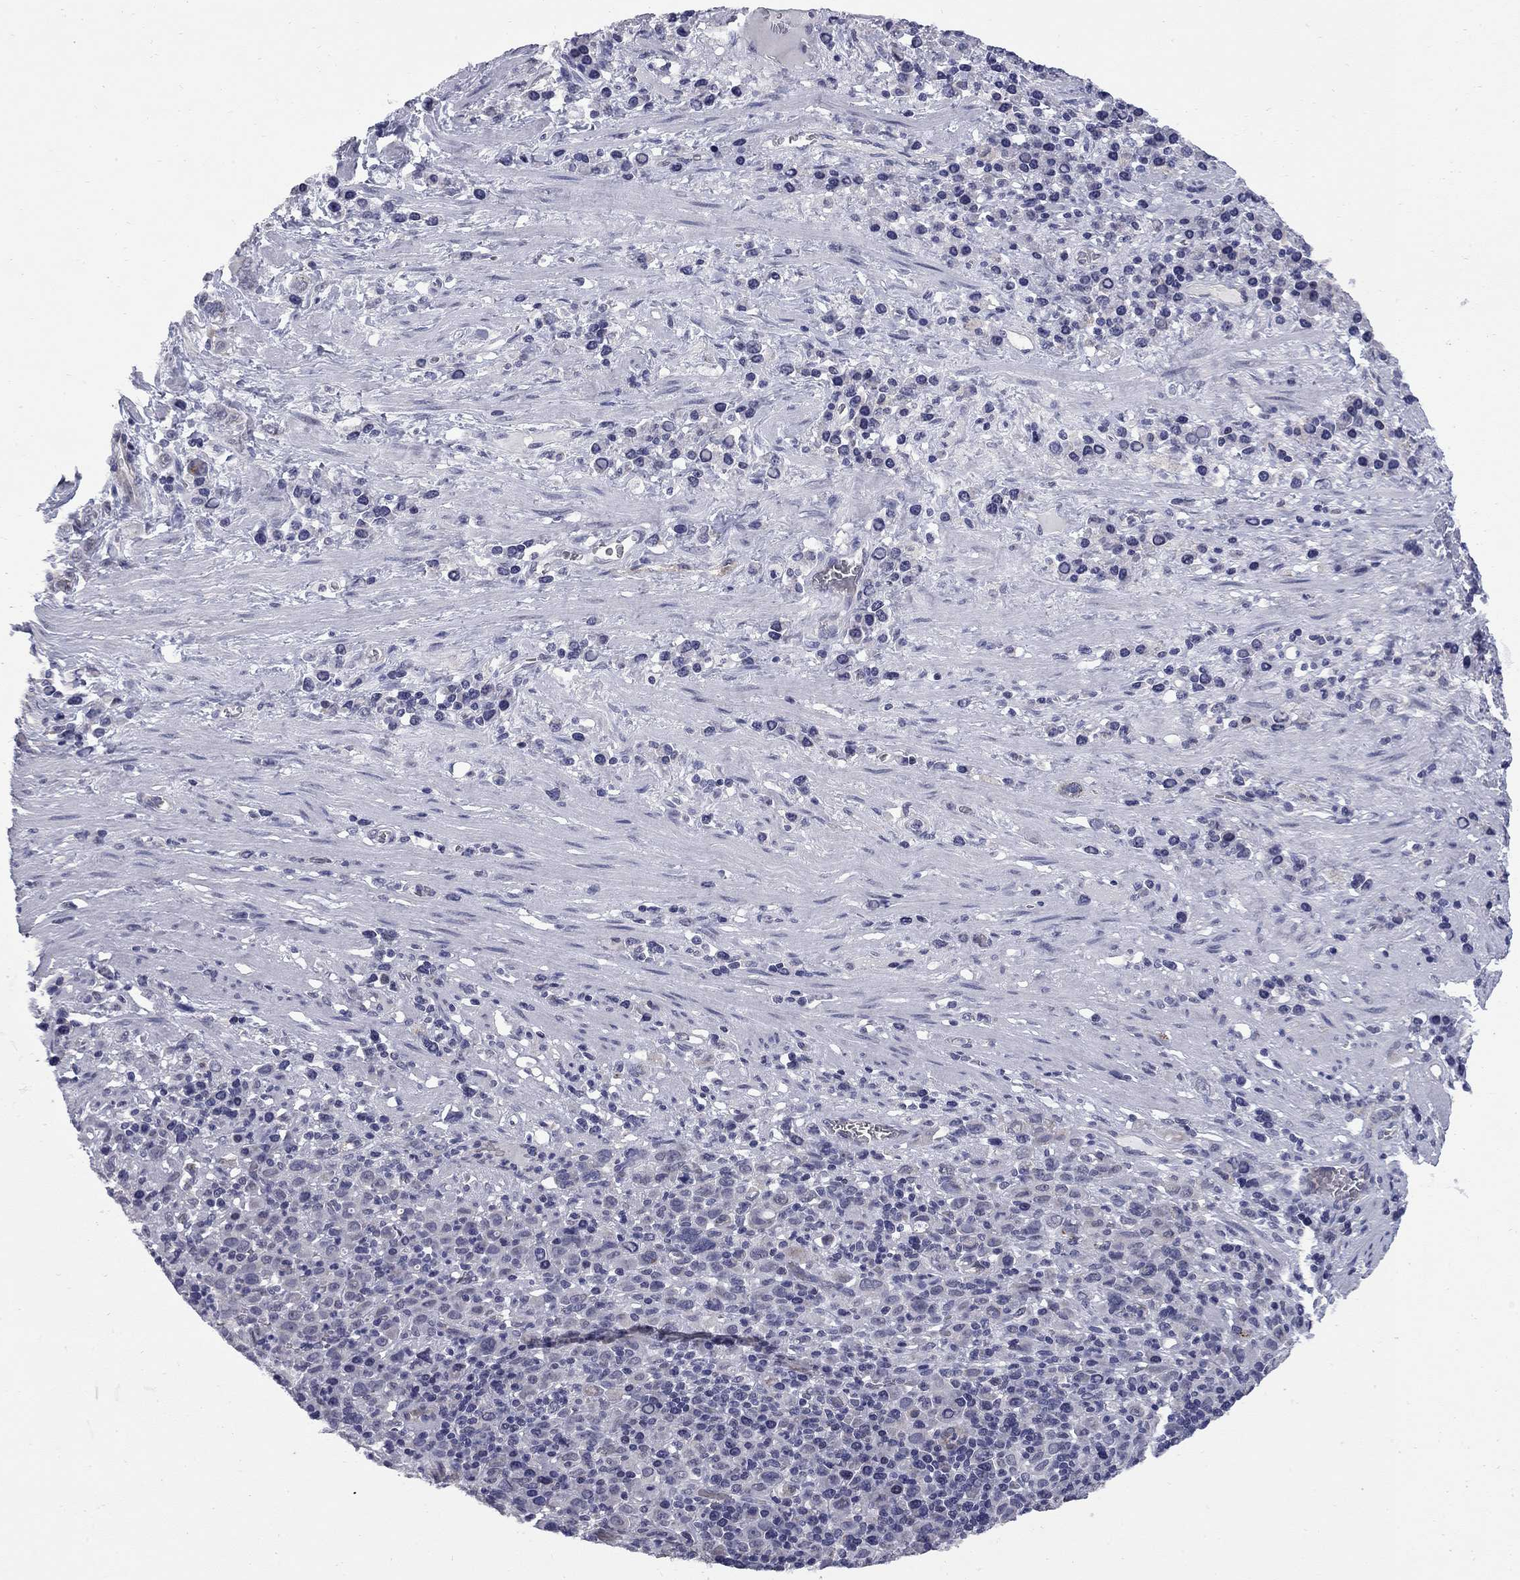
{"staining": {"intensity": "negative", "quantity": "none", "location": "none"}, "tissue": "stomach cancer", "cell_type": "Tumor cells", "image_type": "cancer", "snomed": [{"axis": "morphology", "description": "Adenocarcinoma, NOS"}, {"axis": "topography", "description": "Stomach, upper"}], "caption": "Stomach cancer was stained to show a protein in brown. There is no significant expression in tumor cells.", "gene": "HTR4", "patient": {"sex": "male", "age": 75}}